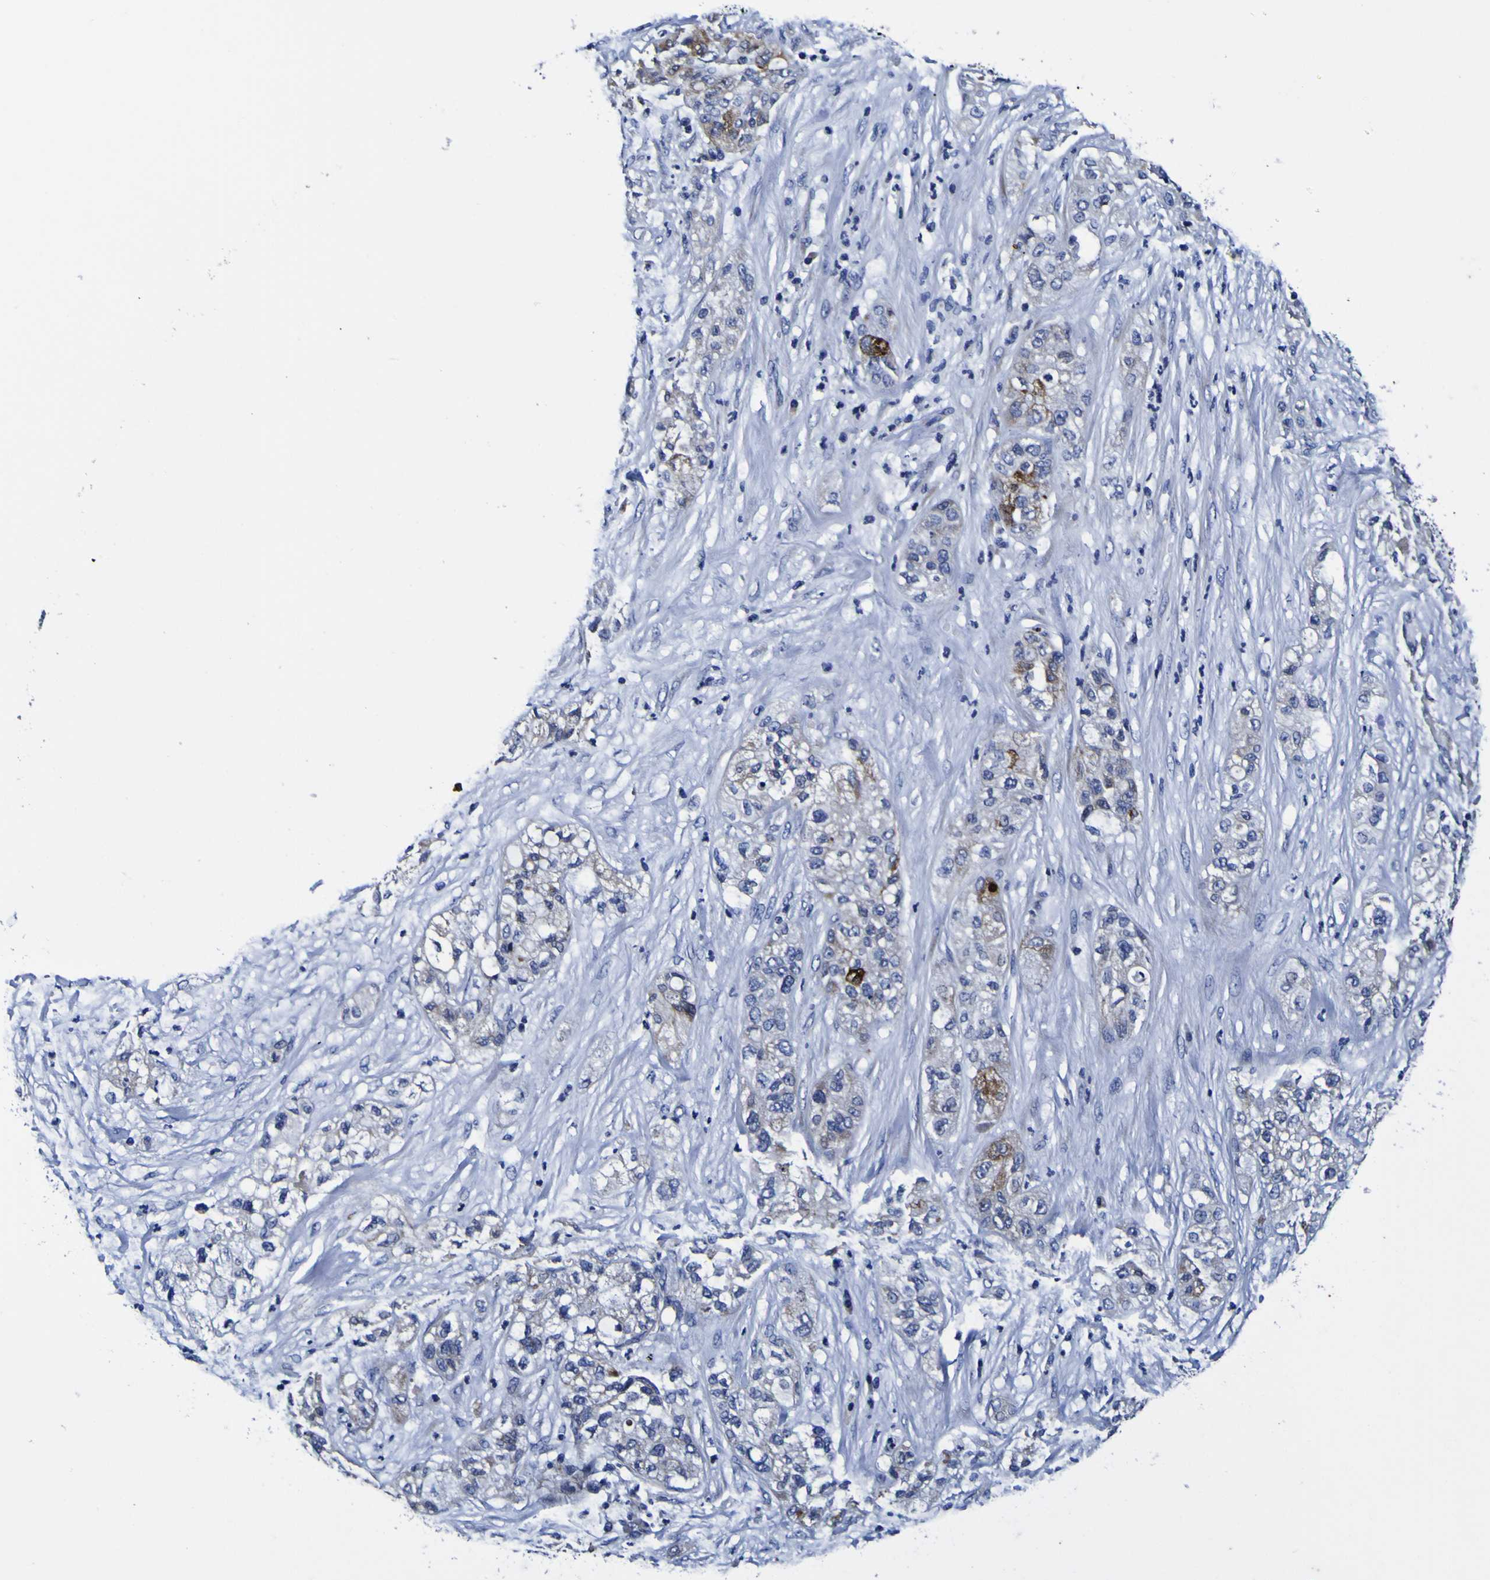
{"staining": {"intensity": "moderate", "quantity": "<25%", "location": "cytoplasmic/membranous"}, "tissue": "pancreatic cancer", "cell_type": "Tumor cells", "image_type": "cancer", "snomed": [{"axis": "morphology", "description": "Adenocarcinoma, NOS"}, {"axis": "topography", "description": "Pancreas"}], "caption": "Brown immunohistochemical staining in human pancreatic cancer demonstrates moderate cytoplasmic/membranous positivity in approximately <25% of tumor cells.", "gene": "PDLIM4", "patient": {"sex": "female", "age": 78}}